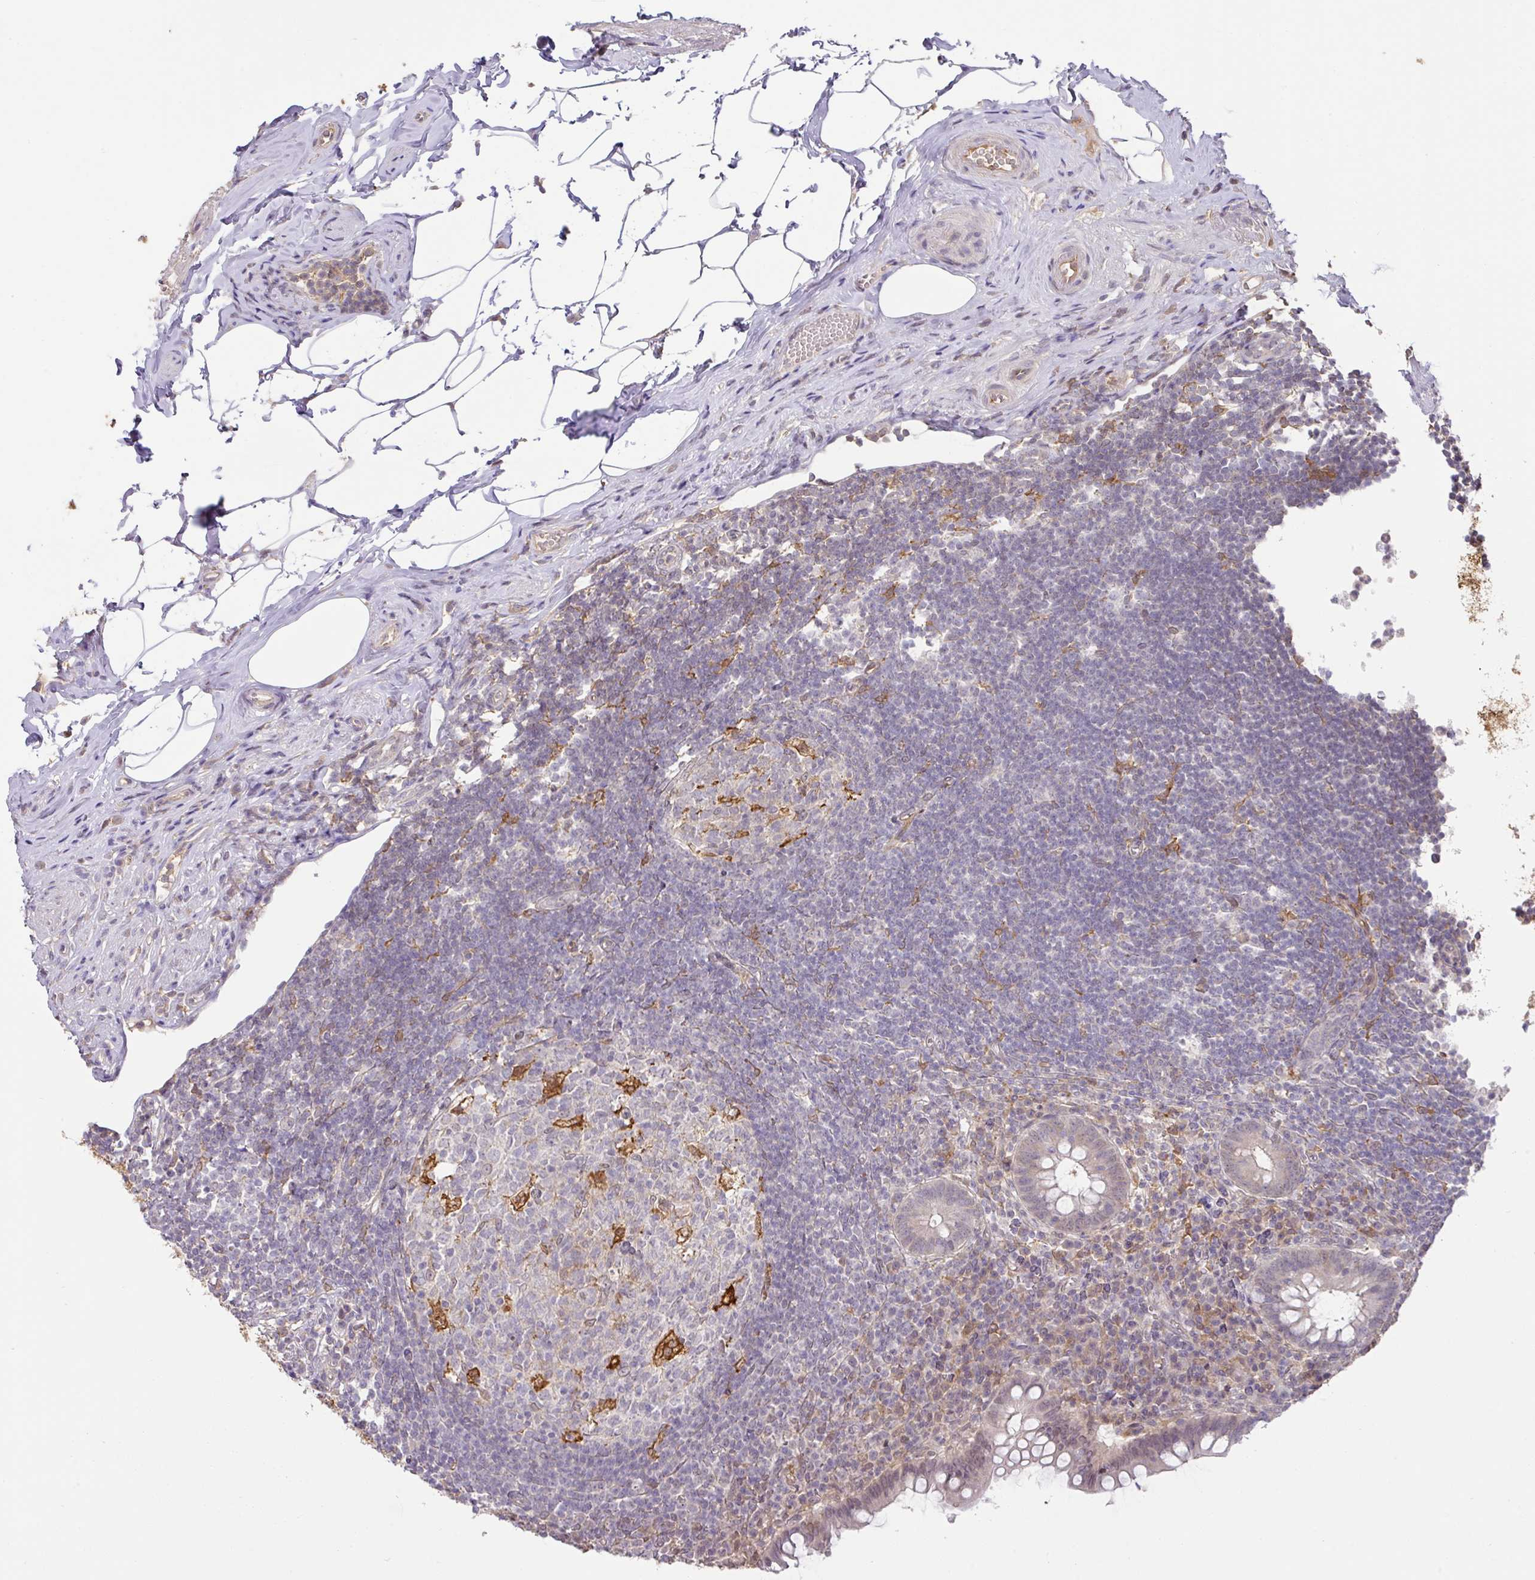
{"staining": {"intensity": "weak", "quantity": "<25%", "location": "cytoplasmic/membranous"}, "tissue": "appendix", "cell_type": "Glandular cells", "image_type": "normal", "snomed": [{"axis": "morphology", "description": "Normal tissue, NOS"}, {"axis": "topography", "description": "Appendix"}], "caption": "A micrograph of appendix stained for a protein shows no brown staining in glandular cells. The staining is performed using DAB (3,3'-diaminobenzidine) brown chromogen with nuclei counter-stained in using hematoxylin.", "gene": "GCNT7", "patient": {"sex": "female", "age": 56}}